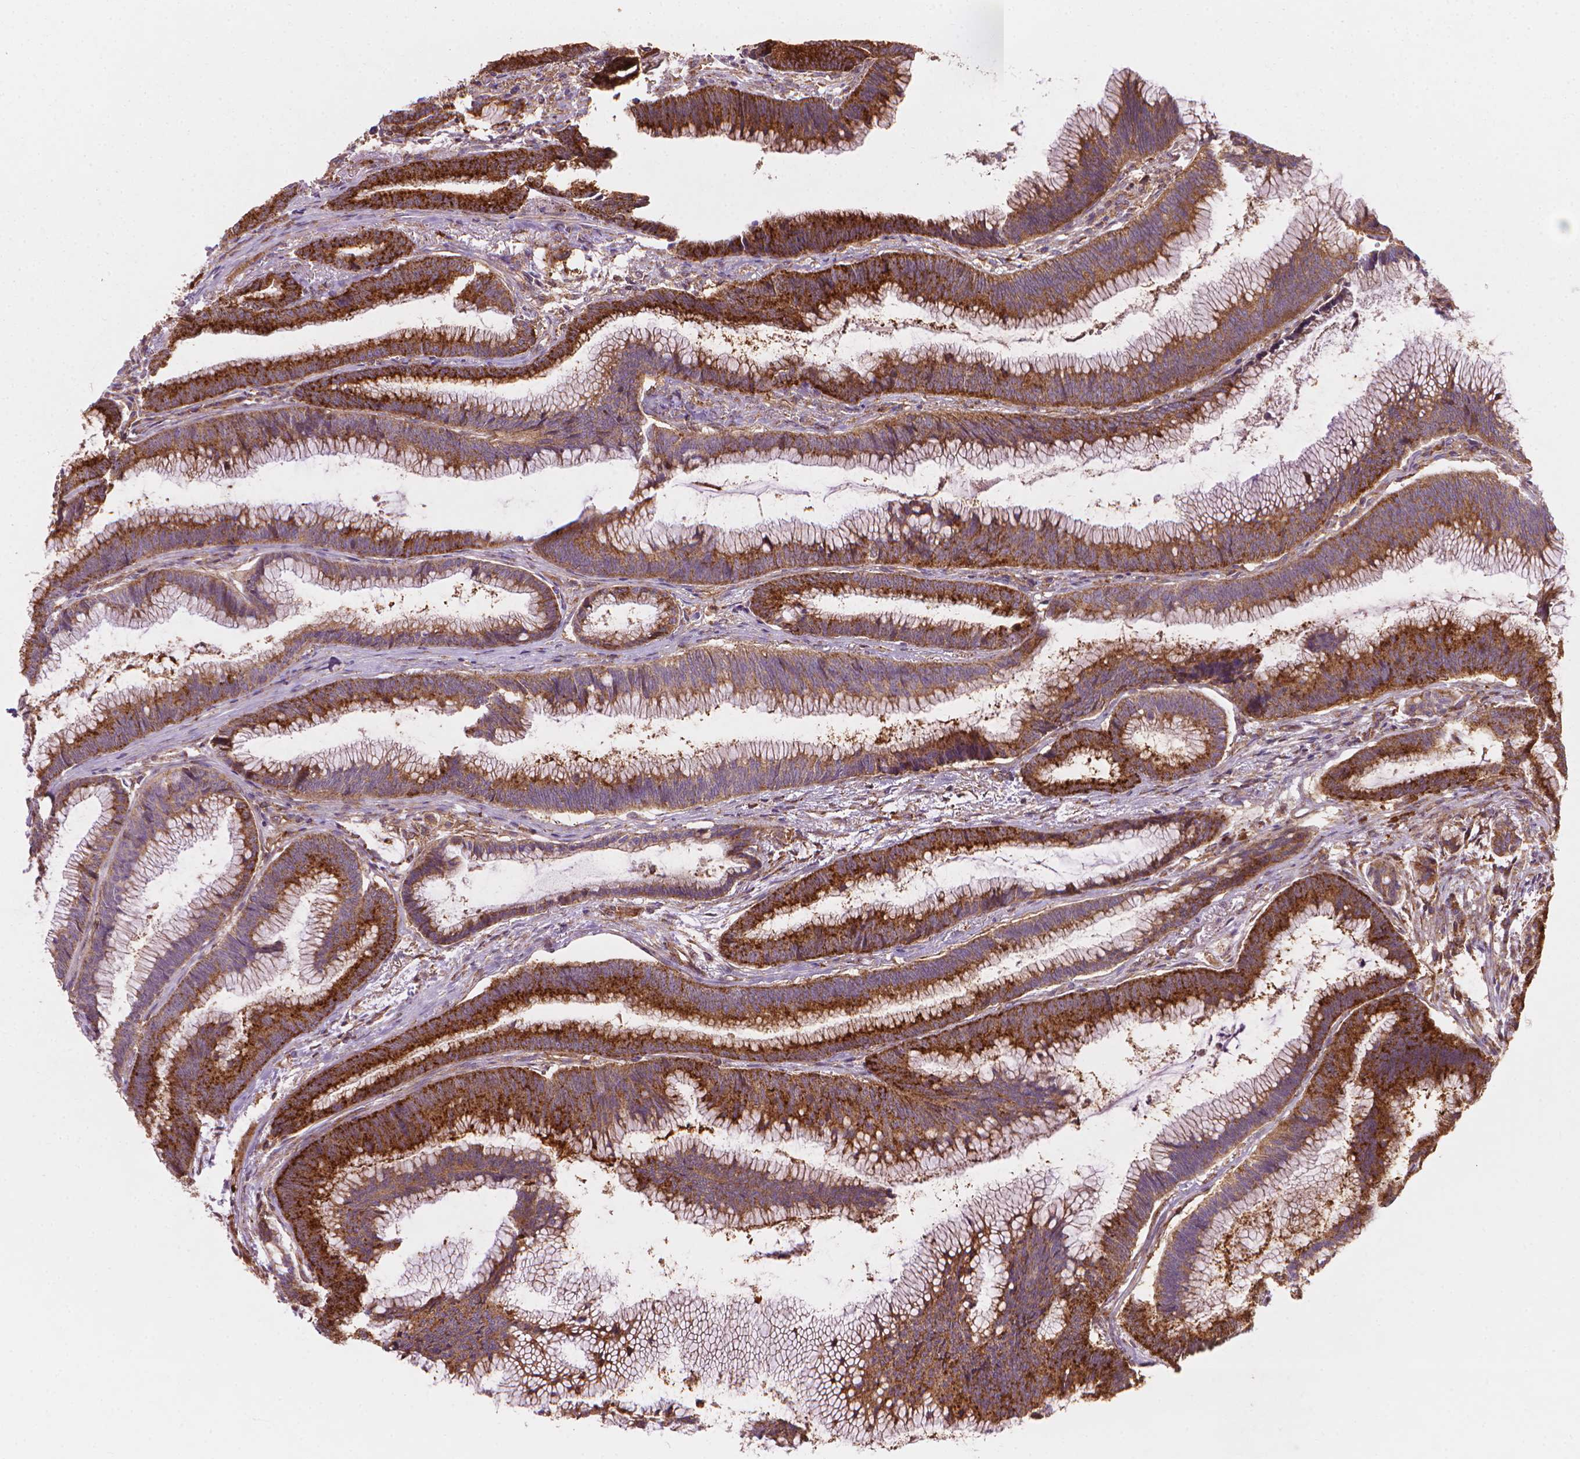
{"staining": {"intensity": "moderate", "quantity": ">75%", "location": "cytoplasmic/membranous"}, "tissue": "colorectal cancer", "cell_type": "Tumor cells", "image_type": "cancer", "snomed": [{"axis": "morphology", "description": "Adenocarcinoma, NOS"}, {"axis": "topography", "description": "Colon"}], "caption": "IHC of human colorectal adenocarcinoma reveals medium levels of moderate cytoplasmic/membranous positivity in about >75% of tumor cells.", "gene": "VARS2", "patient": {"sex": "female", "age": 78}}